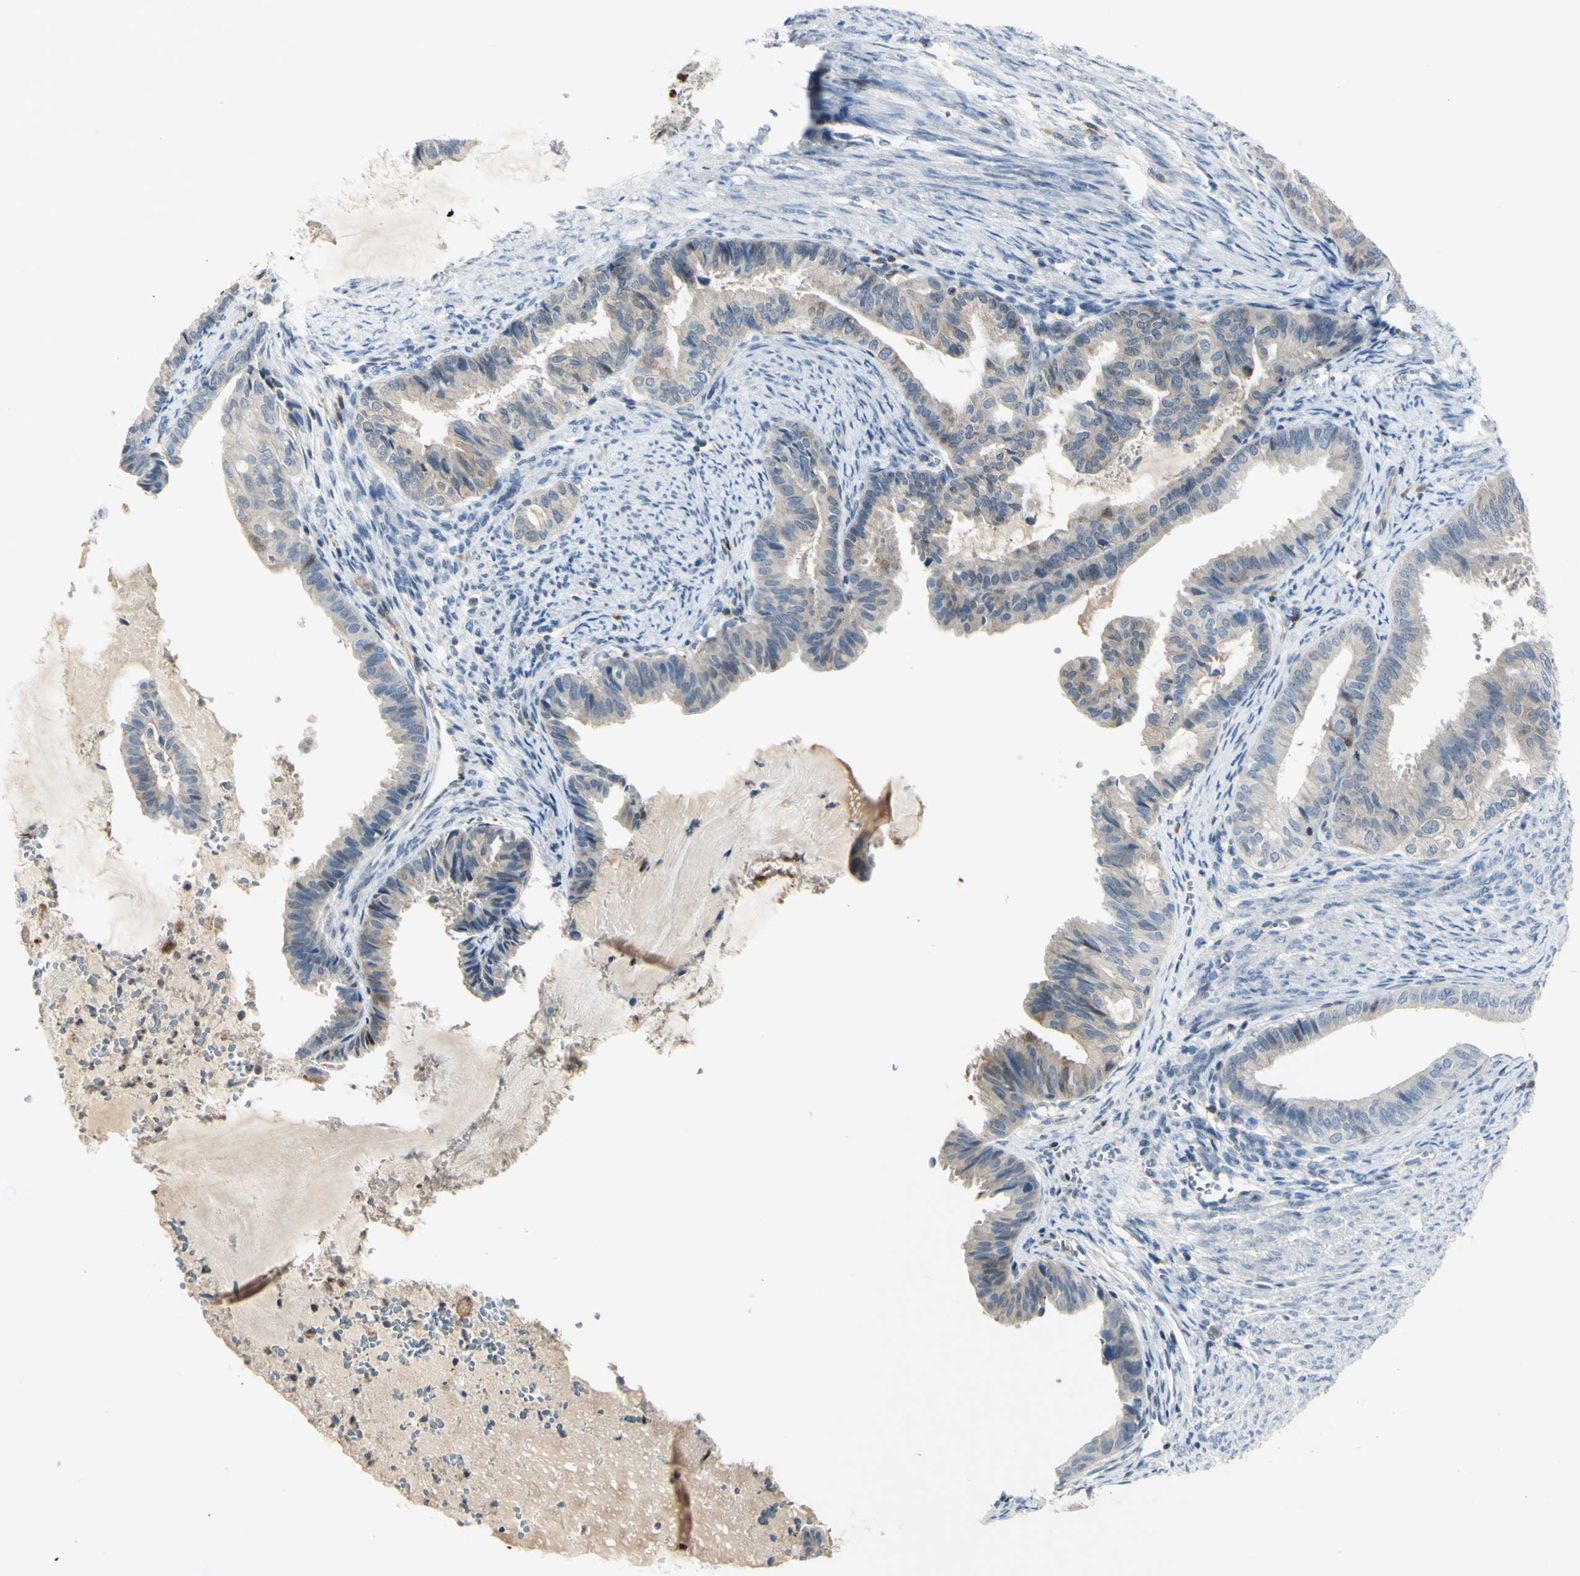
{"staining": {"intensity": "strong", "quantity": "<25%", "location": "nuclear"}, "tissue": "endometrial cancer", "cell_type": "Tumor cells", "image_type": "cancer", "snomed": [{"axis": "morphology", "description": "Adenocarcinoma, NOS"}, {"axis": "topography", "description": "Endometrium"}], "caption": "Protein expression analysis of human adenocarcinoma (endometrial) reveals strong nuclear staining in approximately <25% of tumor cells. (DAB IHC with brightfield microscopy, high magnification).", "gene": "C1orf159", "patient": {"sex": "female", "age": 86}}